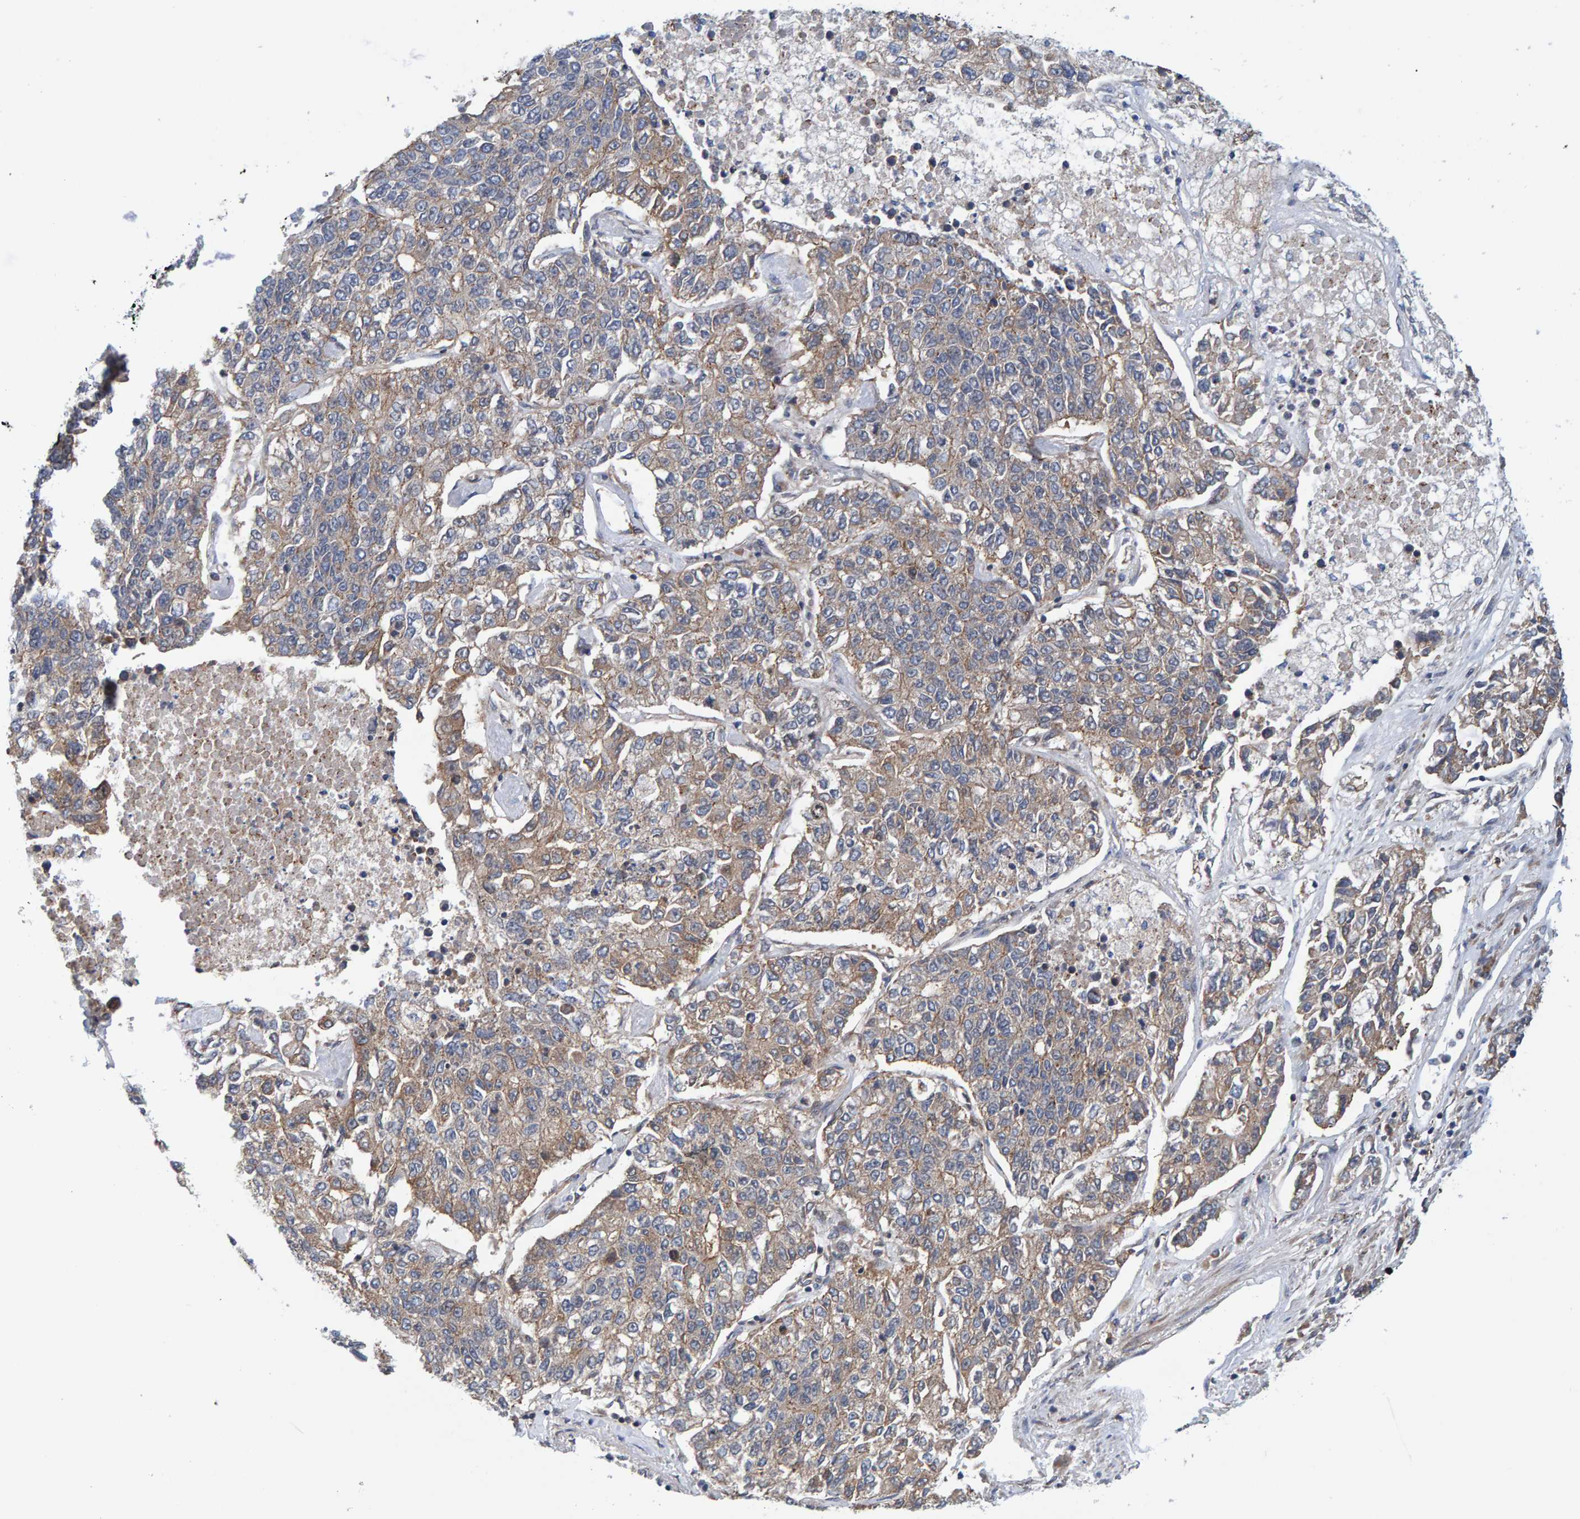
{"staining": {"intensity": "moderate", "quantity": "25%-75%", "location": "cytoplasmic/membranous"}, "tissue": "lung cancer", "cell_type": "Tumor cells", "image_type": "cancer", "snomed": [{"axis": "morphology", "description": "Adenocarcinoma, NOS"}, {"axis": "topography", "description": "Lung"}], "caption": "Moderate cytoplasmic/membranous expression for a protein is present in approximately 25%-75% of tumor cells of lung cancer using immunohistochemistry.", "gene": "SCRN2", "patient": {"sex": "male", "age": 49}}